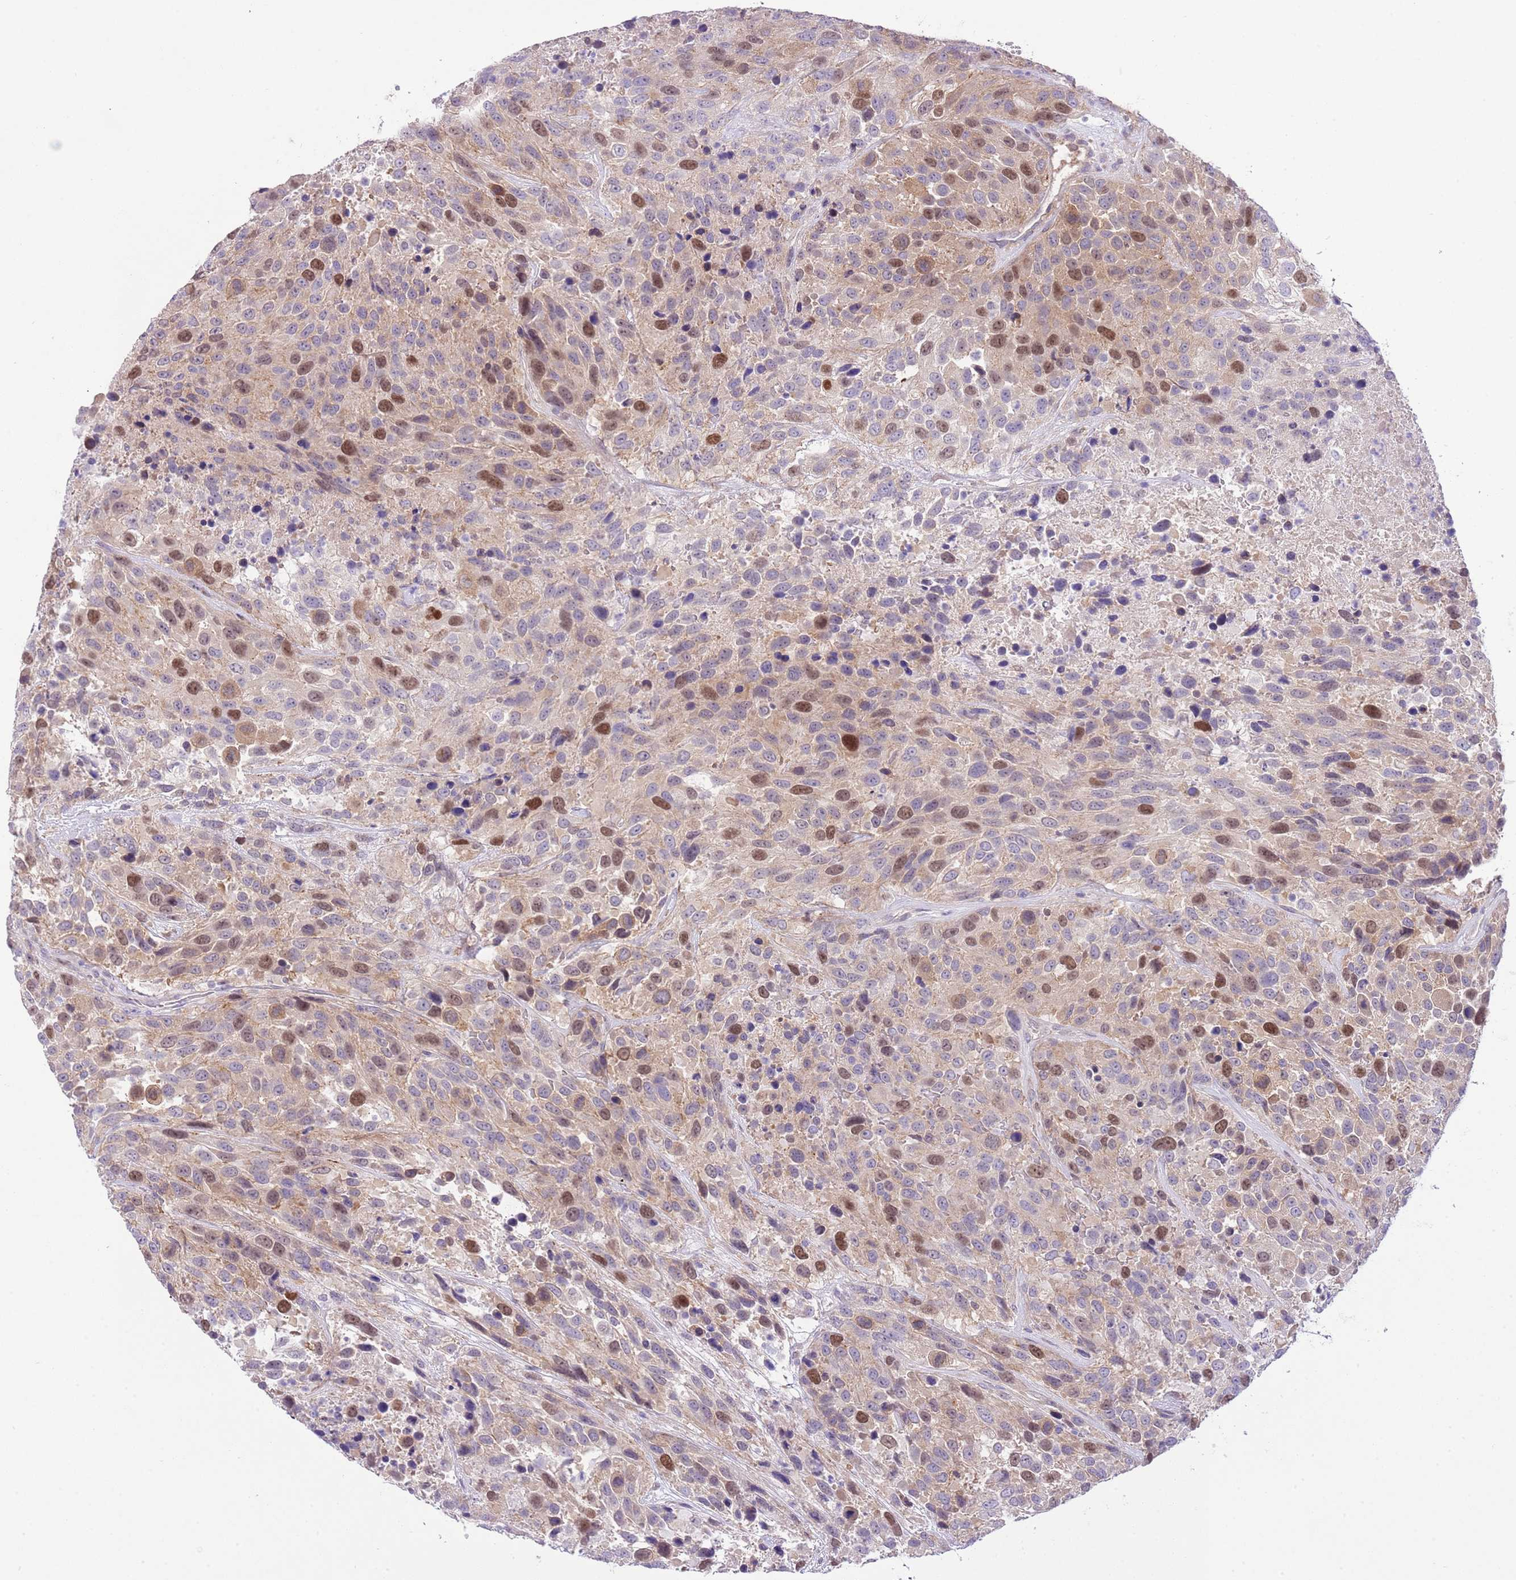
{"staining": {"intensity": "moderate", "quantity": ">75%", "location": "cytoplasmic/membranous,nuclear"}, "tissue": "urothelial cancer", "cell_type": "Tumor cells", "image_type": "cancer", "snomed": [{"axis": "morphology", "description": "Urothelial carcinoma, High grade"}, {"axis": "topography", "description": "Urinary bladder"}], "caption": "Immunohistochemistry (IHC) of human urothelial cancer displays medium levels of moderate cytoplasmic/membranous and nuclear expression in about >75% of tumor cells.", "gene": "FBRSL1", "patient": {"sex": "female", "age": 70}}